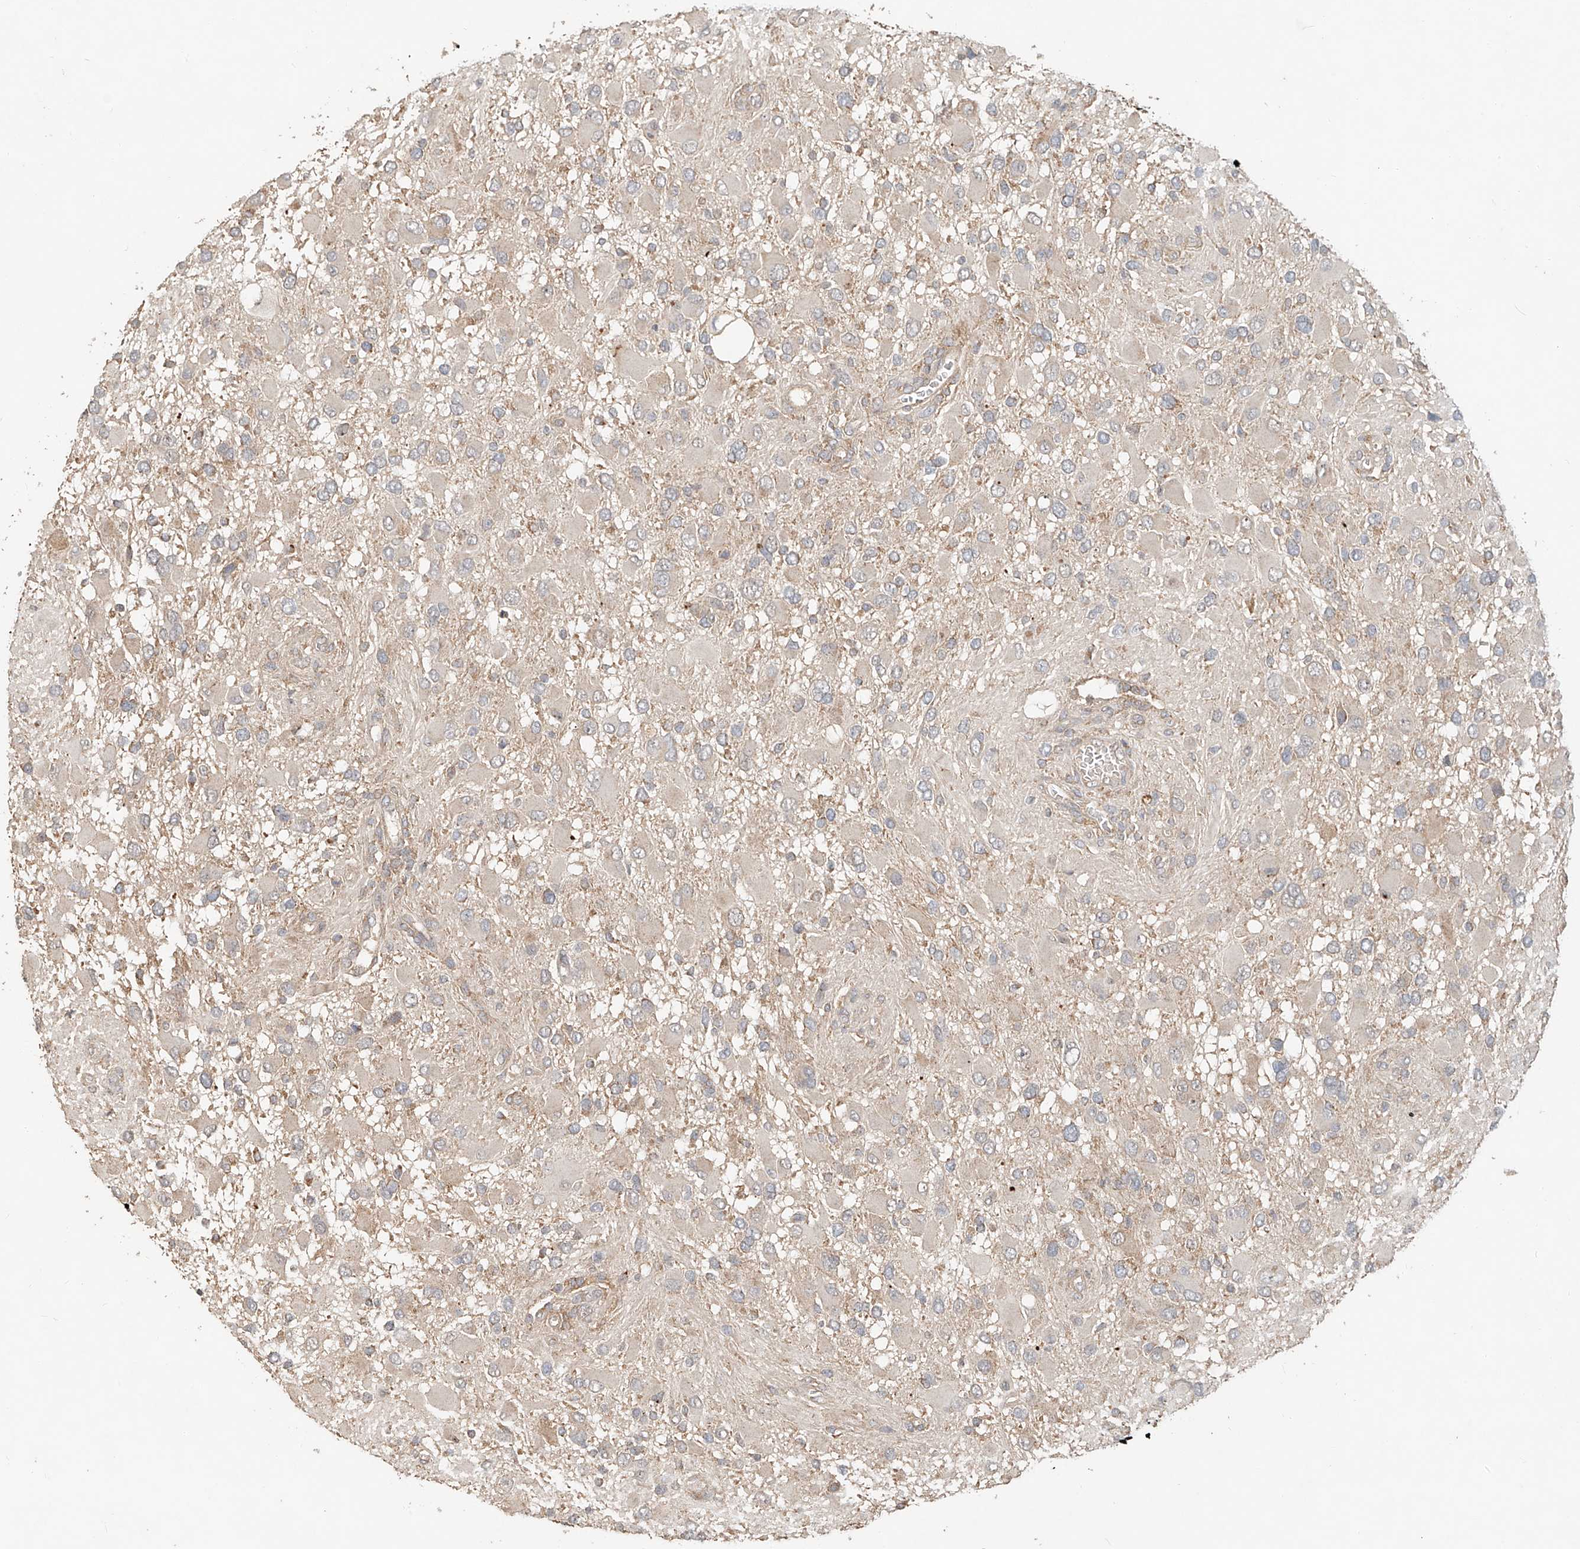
{"staining": {"intensity": "negative", "quantity": "none", "location": "none"}, "tissue": "glioma", "cell_type": "Tumor cells", "image_type": "cancer", "snomed": [{"axis": "morphology", "description": "Glioma, malignant, High grade"}, {"axis": "topography", "description": "Brain"}], "caption": "Immunohistochemical staining of glioma exhibits no significant positivity in tumor cells.", "gene": "TMEM61", "patient": {"sex": "male", "age": 53}}